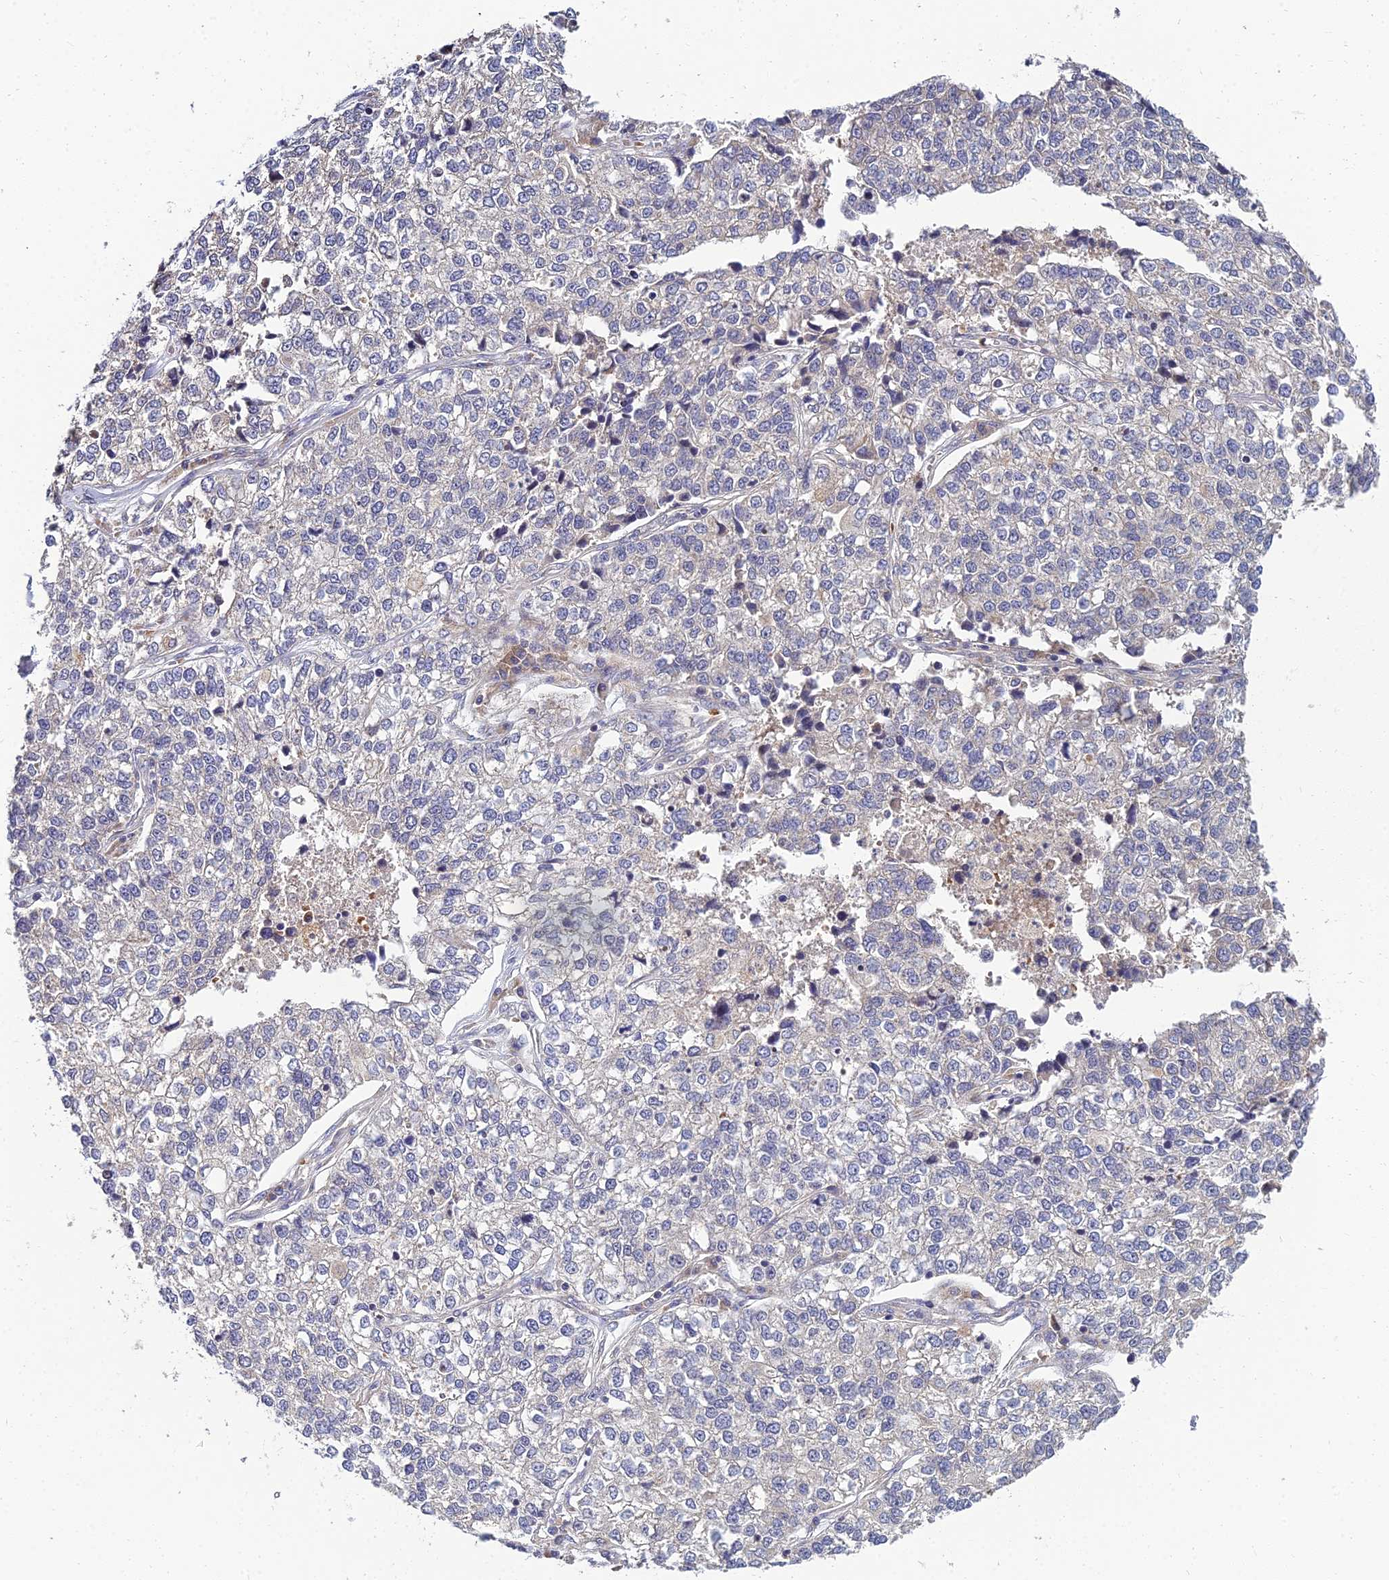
{"staining": {"intensity": "negative", "quantity": "none", "location": "none"}, "tissue": "lung cancer", "cell_type": "Tumor cells", "image_type": "cancer", "snomed": [{"axis": "morphology", "description": "Adenocarcinoma, NOS"}, {"axis": "topography", "description": "Lung"}], "caption": "This is an immunohistochemistry (IHC) micrograph of human lung cancer (adenocarcinoma). There is no expression in tumor cells.", "gene": "NPY", "patient": {"sex": "male", "age": 49}}